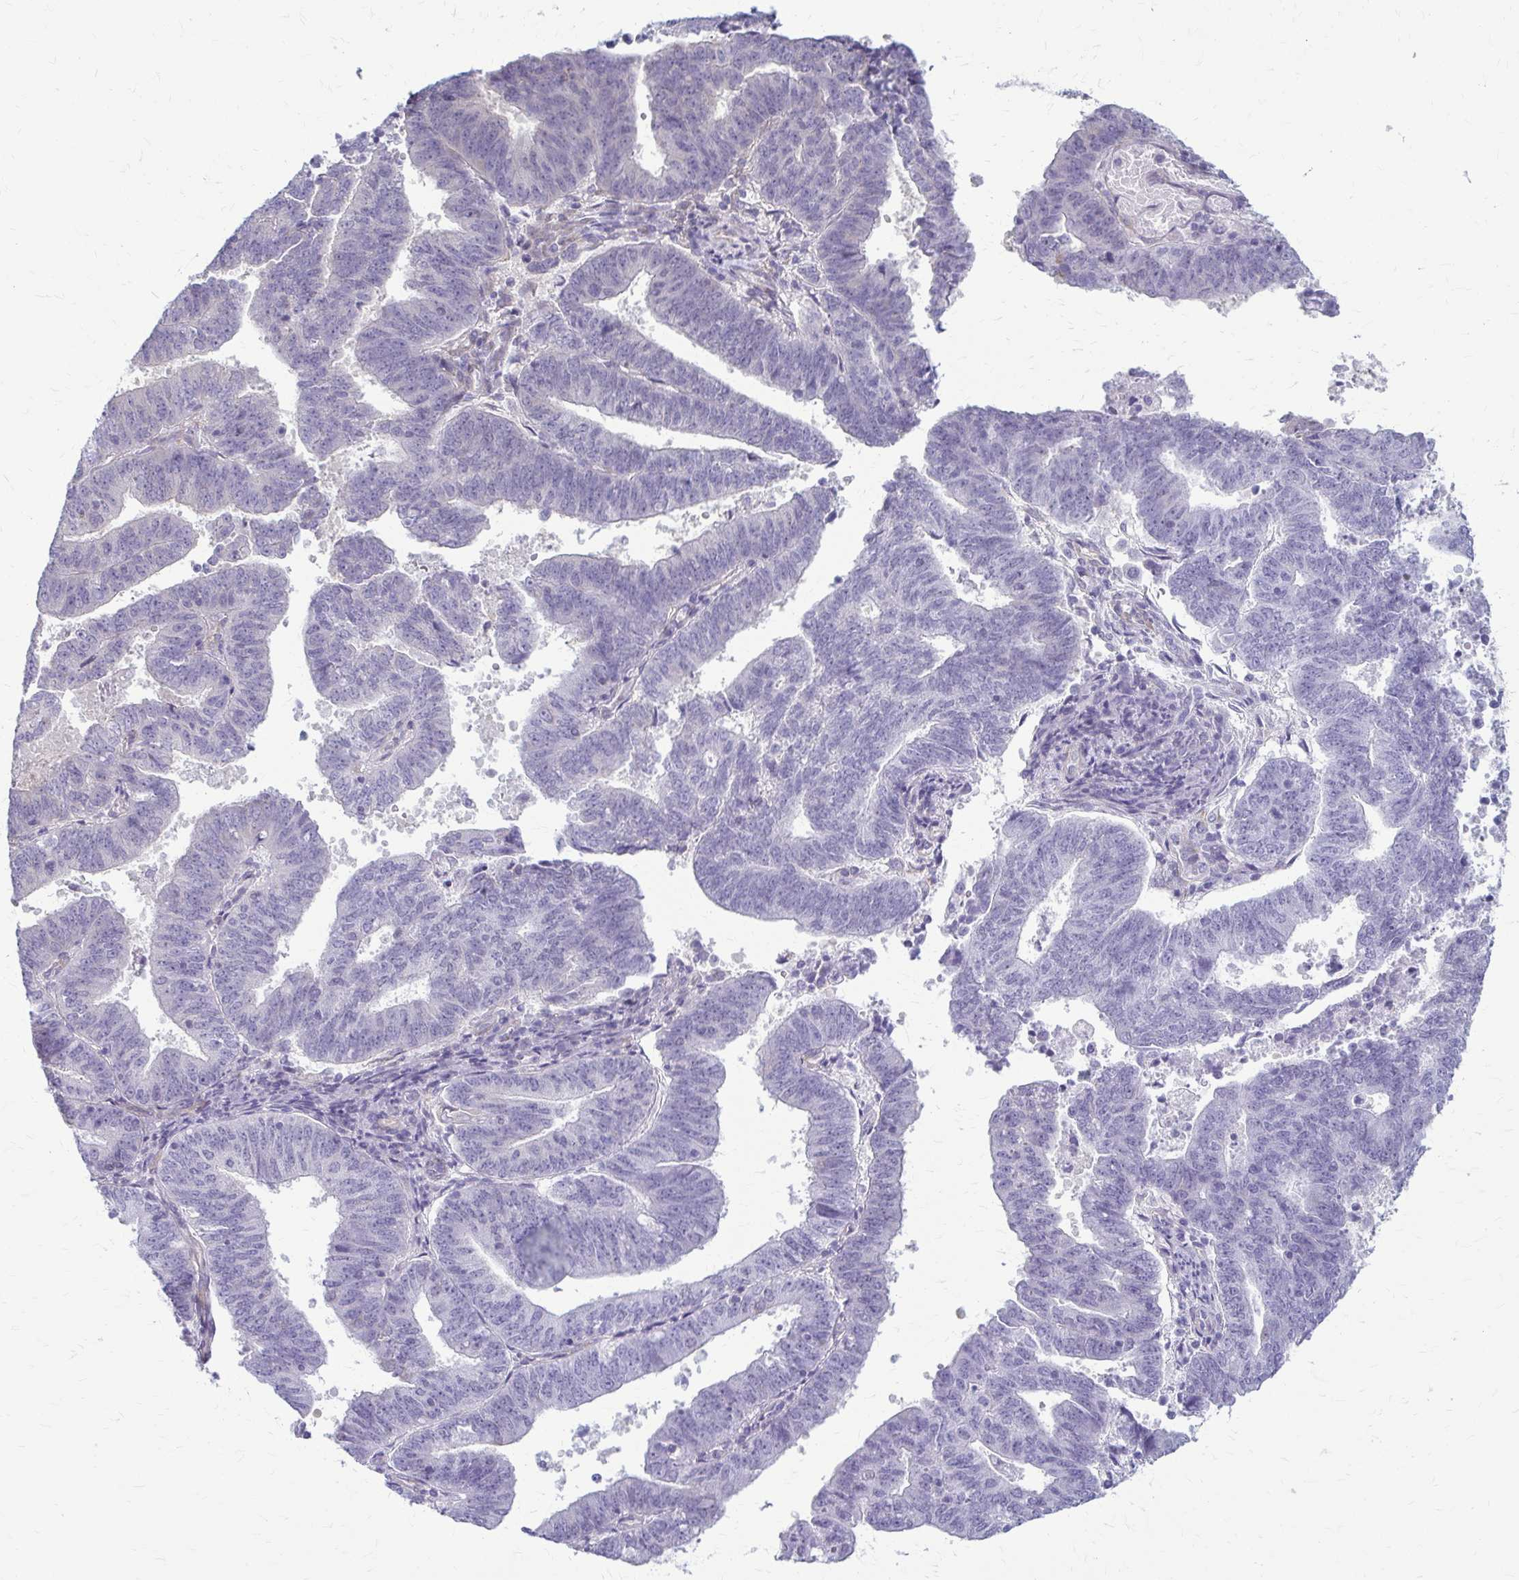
{"staining": {"intensity": "negative", "quantity": "none", "location": "none"}, "tissue": "endometrial cancer", "cell_type": "Tumor cells", "image_type": "cancer", "snomed": [{"axis": "morphology", "description": "Adenocarcinoma, NOS"}, {"axis": "topography", "description": "Endometrium"}], "caption": "A high-resolution photomicrograph shows immunohistochemistry staining of endometrial cancer, which demonstrates no significant expression in tumor cells.", "gene": "DEPP1", "patient": {"sex": "female", "age": 82}}